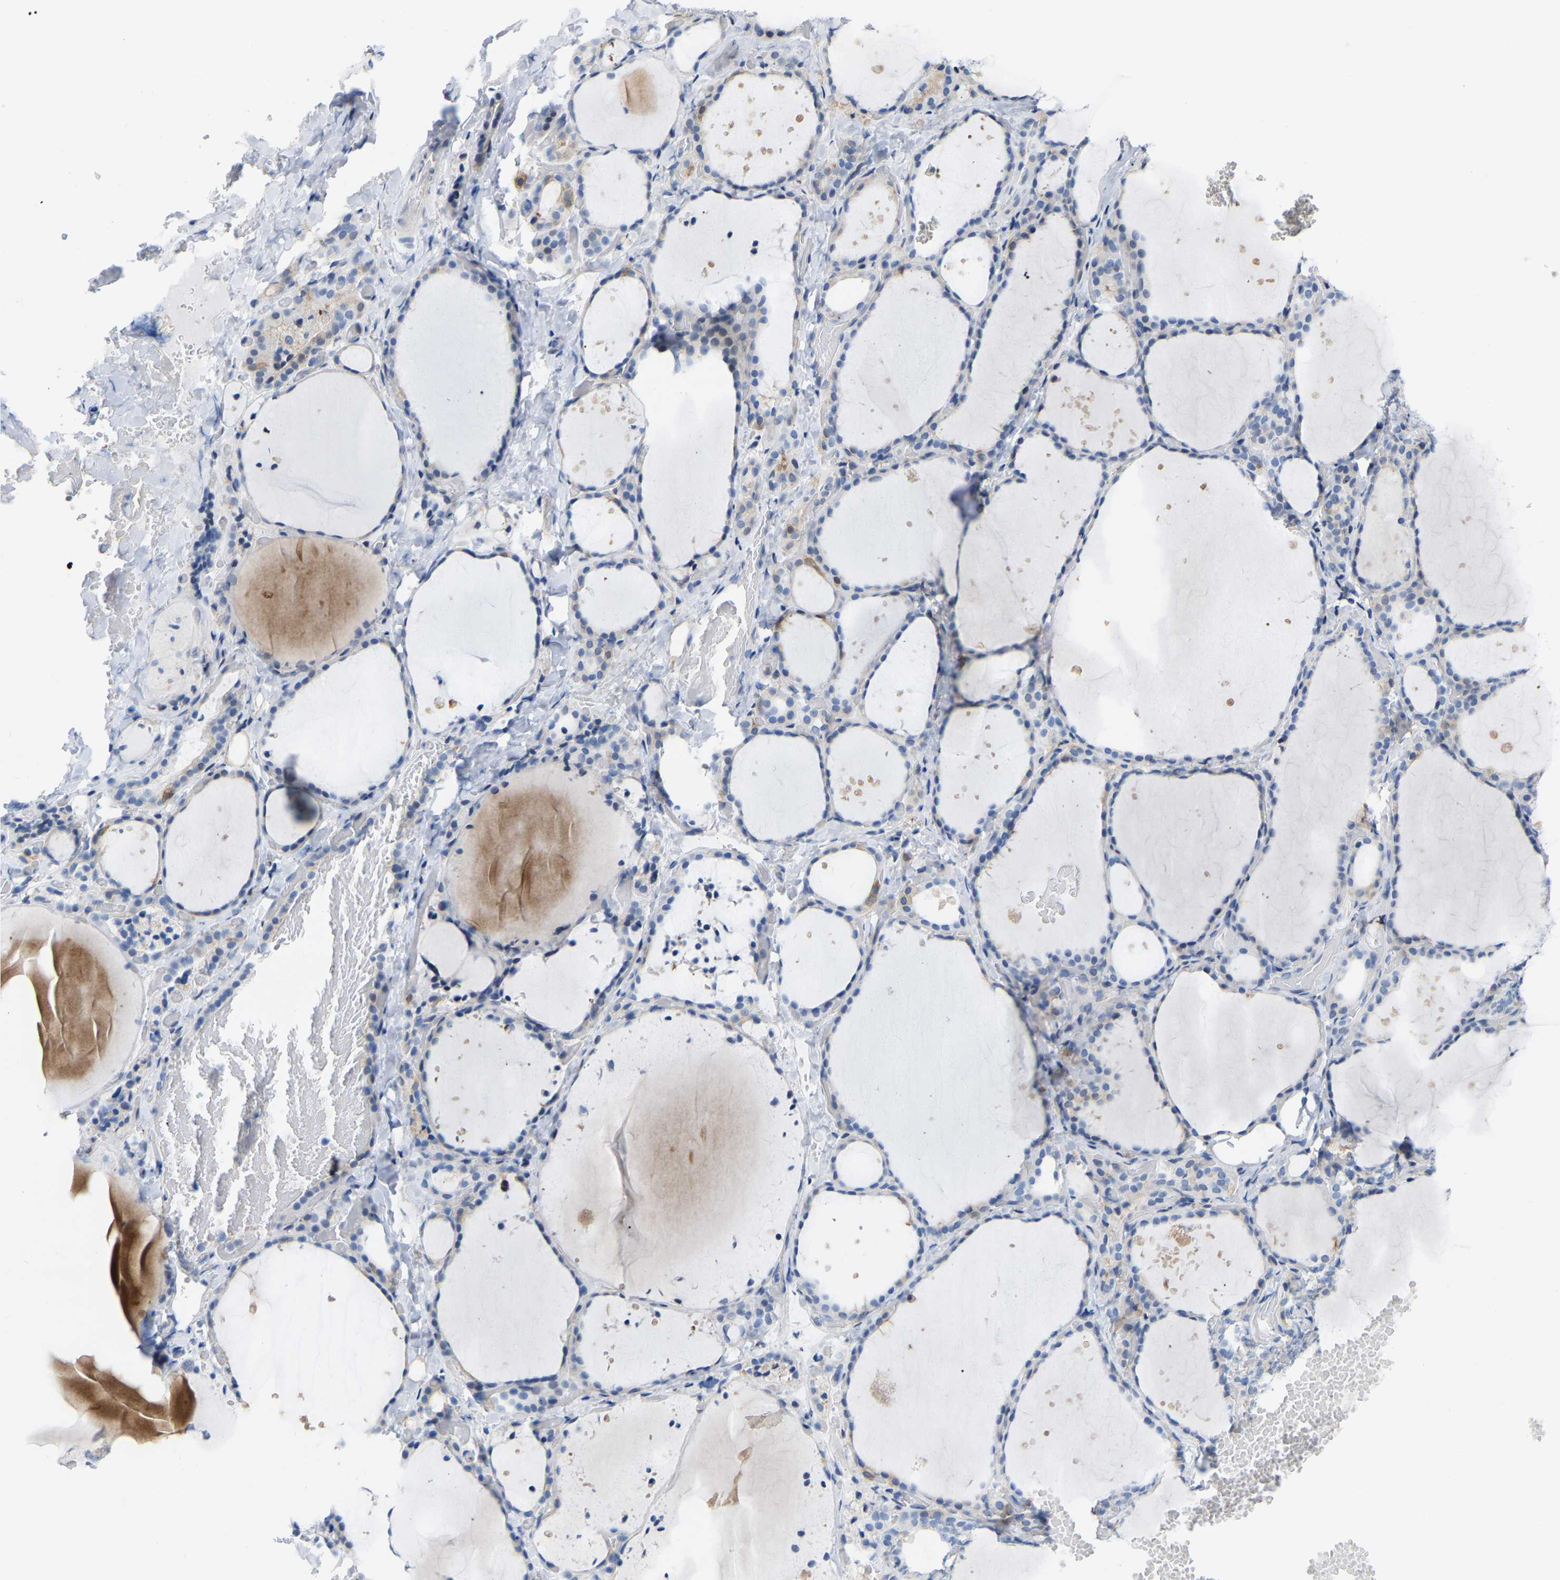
{"staining": {"intensity": "weak", "quantity": "<25%", "location": "cytoplasmic/membranous"}, "tissue": "thyroid gland", "cell_type": "Glandular cells", "image_type": "normal", "snomed": [{"axis": "morphology", "description": "Normal tissue, NOS"}, {"axis": "topography", "description": "Thyroid gland"}], "caption": "This is an immunohistochemistry (IHC) photomicrograph of normal human thyroid gland. There is no positivity in glandular cells.", "gene": "ABTB2", "patient": {"sex": "female", "age": 44}}